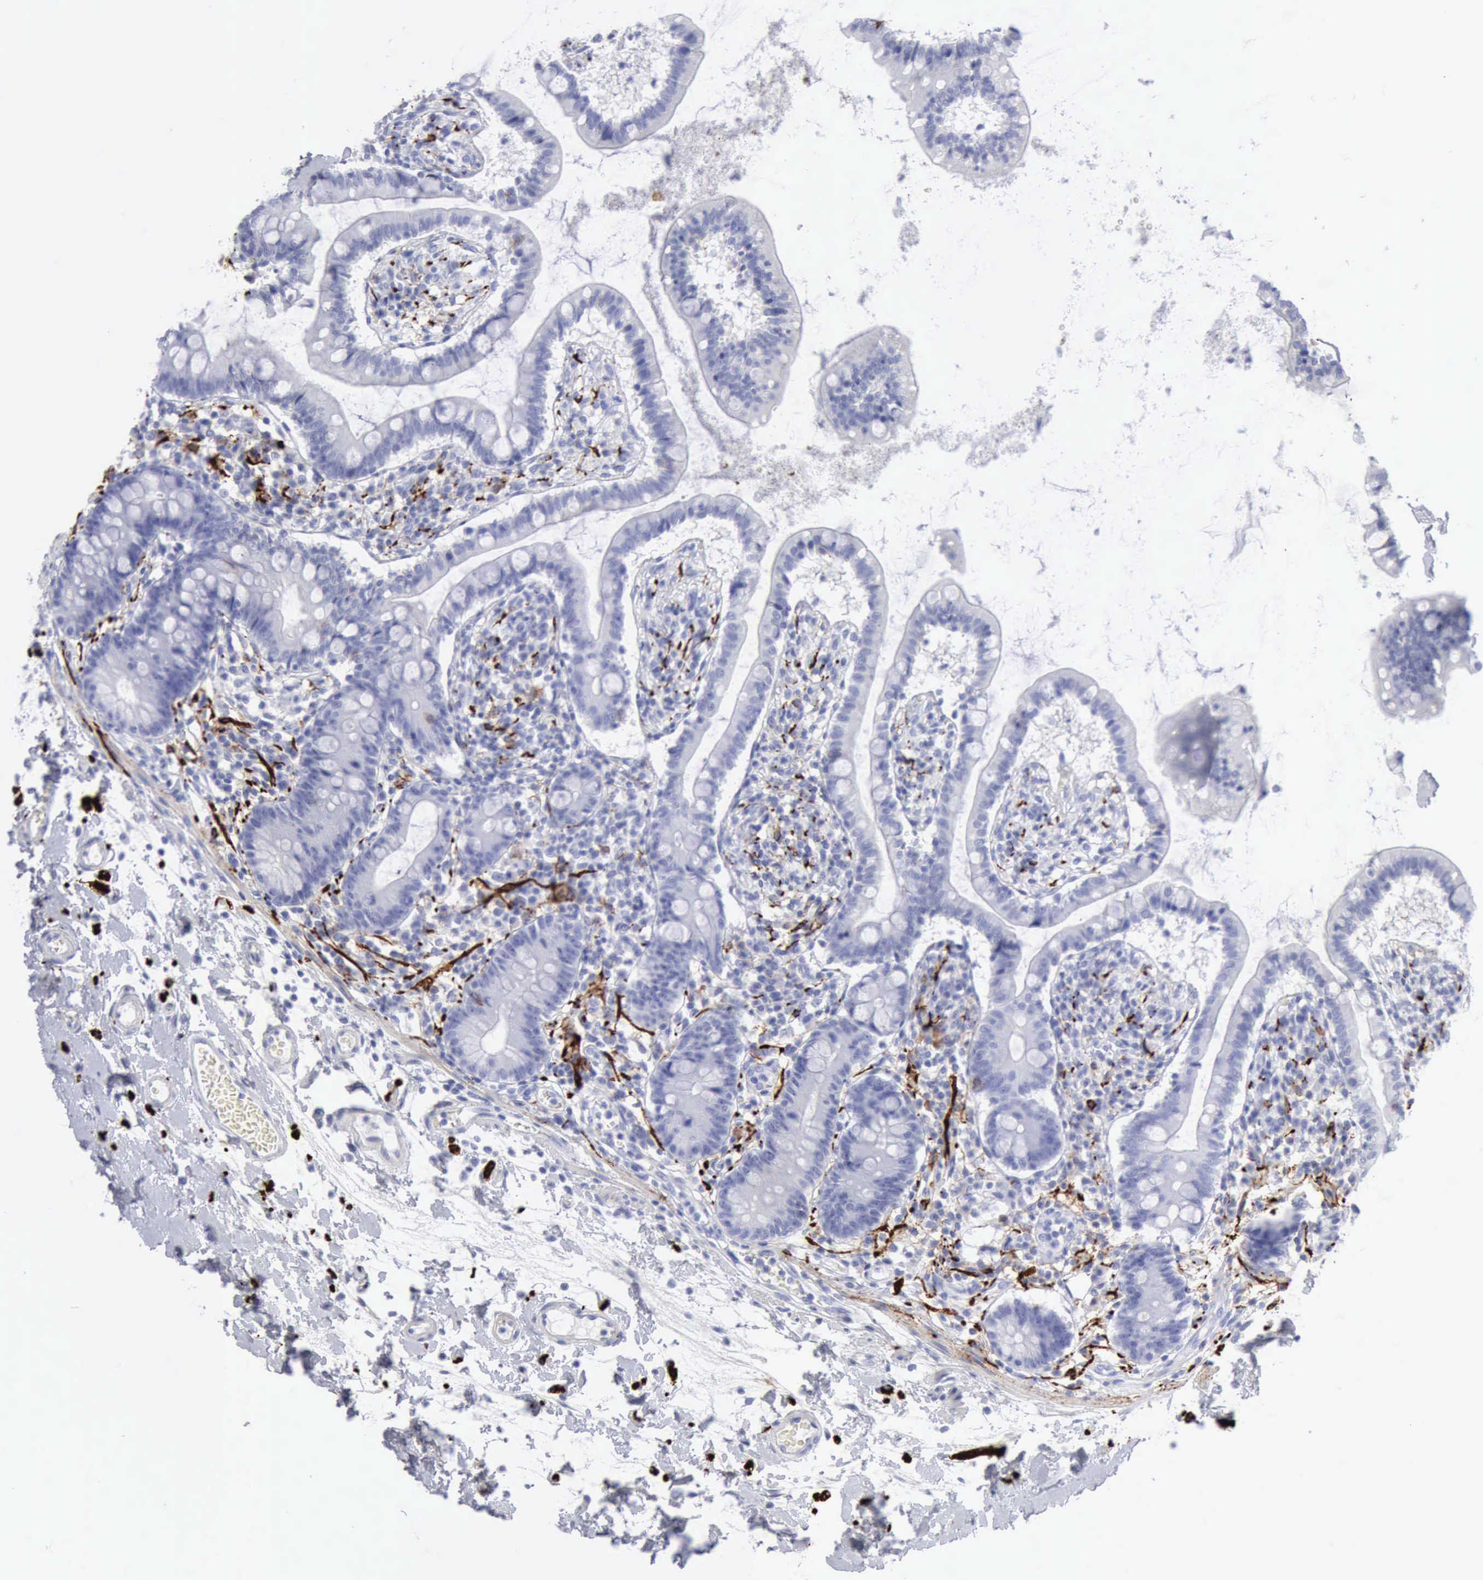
{"staining": {"intensity": "moderate", "quantity": "<25%", "location": "cytoplasmic/membranous"}, "tissue": "small intestine", "cell_type": "Glandular cells", "image_type": "normal", "snomed": [{"axis": "morphology", "description": "Normal tissue, NOS"}, {"axis": "topography", "description": "Small intestine"}], "caption": "A low amount of moderate cytoplasmic/membranous positivity is present in about <25% of glandular cells in unremarkable small intestine. The staining was performed using DAB (3,3'-diaminobenzidine) to visualize the protein expression in brown, while the nuclei were stained in blue with hematoxylin (Magnification: 20x).", "gene": "NCAM1", "patient": {"sex": "female", "age": 61}}